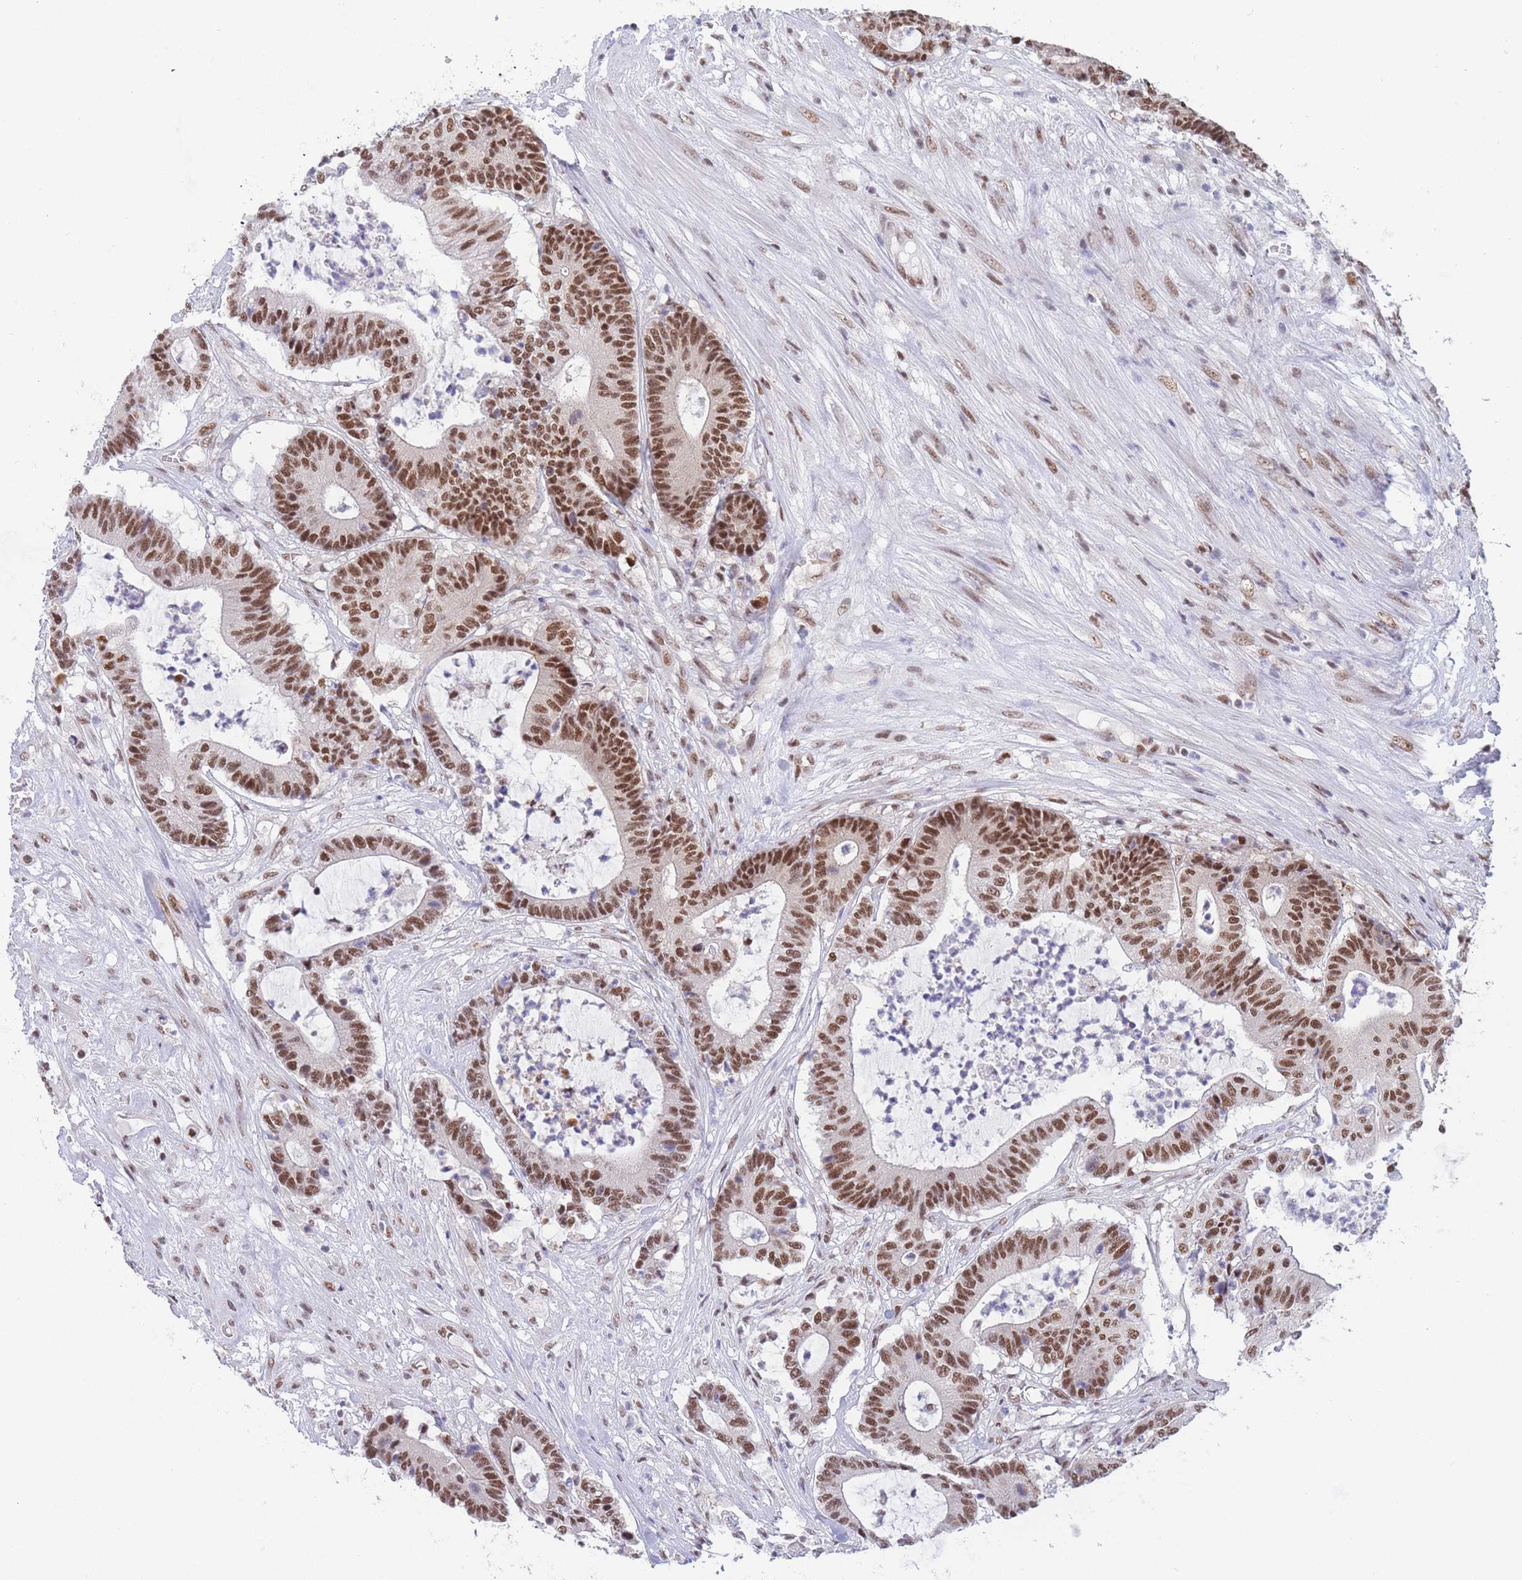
{"staining": {"intensity": "strong", "quantity": ">75%", "location": "nuclear"}, "tissue": "colorectal cancer", "cell_type": "Tumor cells", "image_type": "cancer", "snomed": [{"axis": "morphology", "description": "Adenocarcinoma, NOS"}, {"axis": "topography", "description": "Colon"}], "caption": "Colorectal cancer (adenocarcinoma) stained with immunohistochemistry demonstrates strong nuclear staining in approximately >75% of tumor cells.", "gene": "SMAD9", "patient": {"sex": "female", "age": 84}}